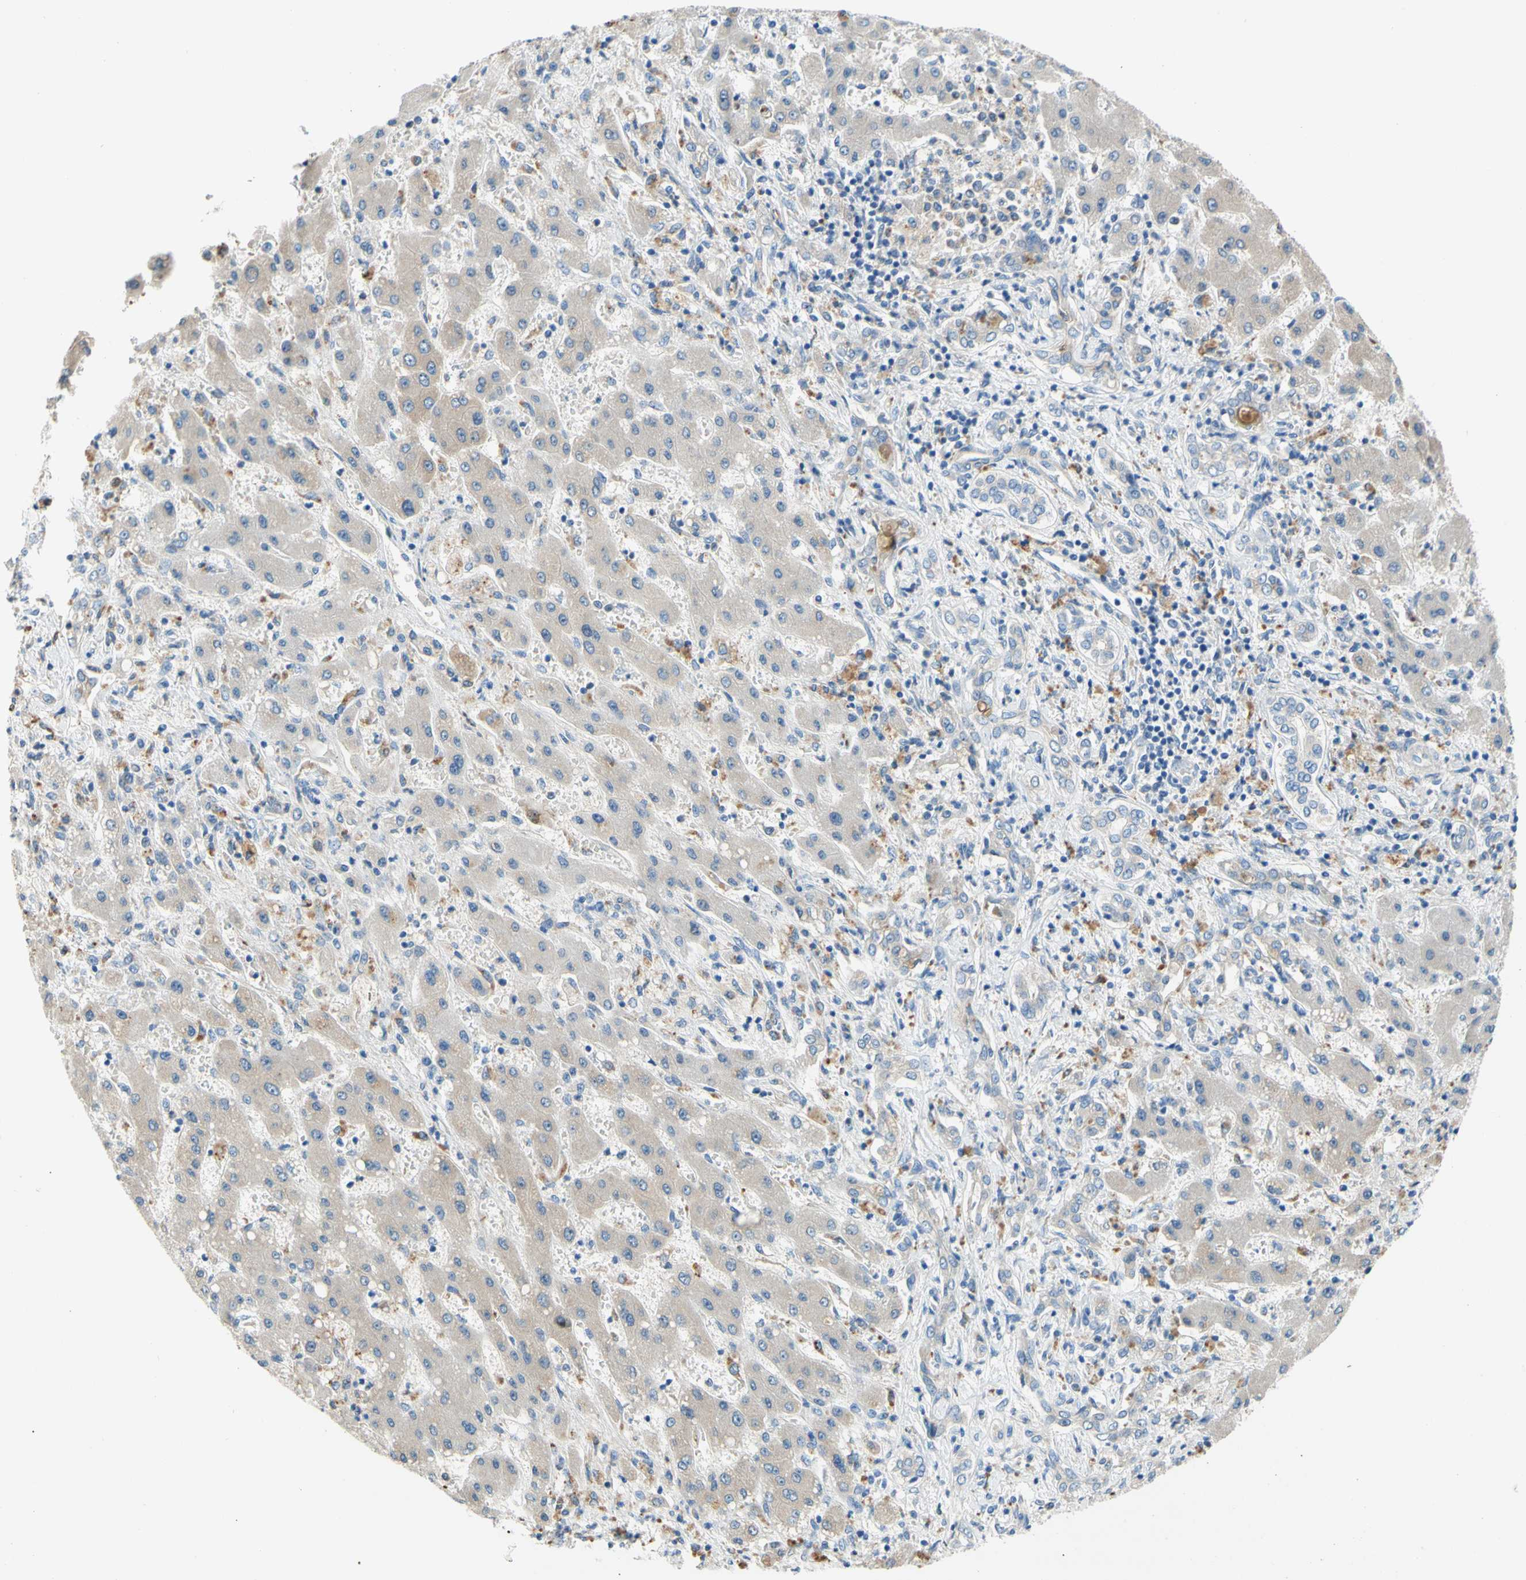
{"staining": {"intensity": "weak", "quantity": ">75%", "location": "cytoplasmic/membranous"}, "tissue": "liver cancer", "cell_type": "Tumor cells", "image_type": "cancer", "snomed": [{"axis": "morphology", "description": "Cholangiocarcinoma"}, {"axis": "topography", "description": "Liver"}], "caption": "Tumor cells show low levels of weak cytoplasmic/membranous staining in about >75% of cells in human liver cancer (cholangiocarcinoma). Ihc stains the protein of interest in brown and the nuclei are stained blue.", "gene": "F3", "patient": {"sex": "male", "age": 50}}